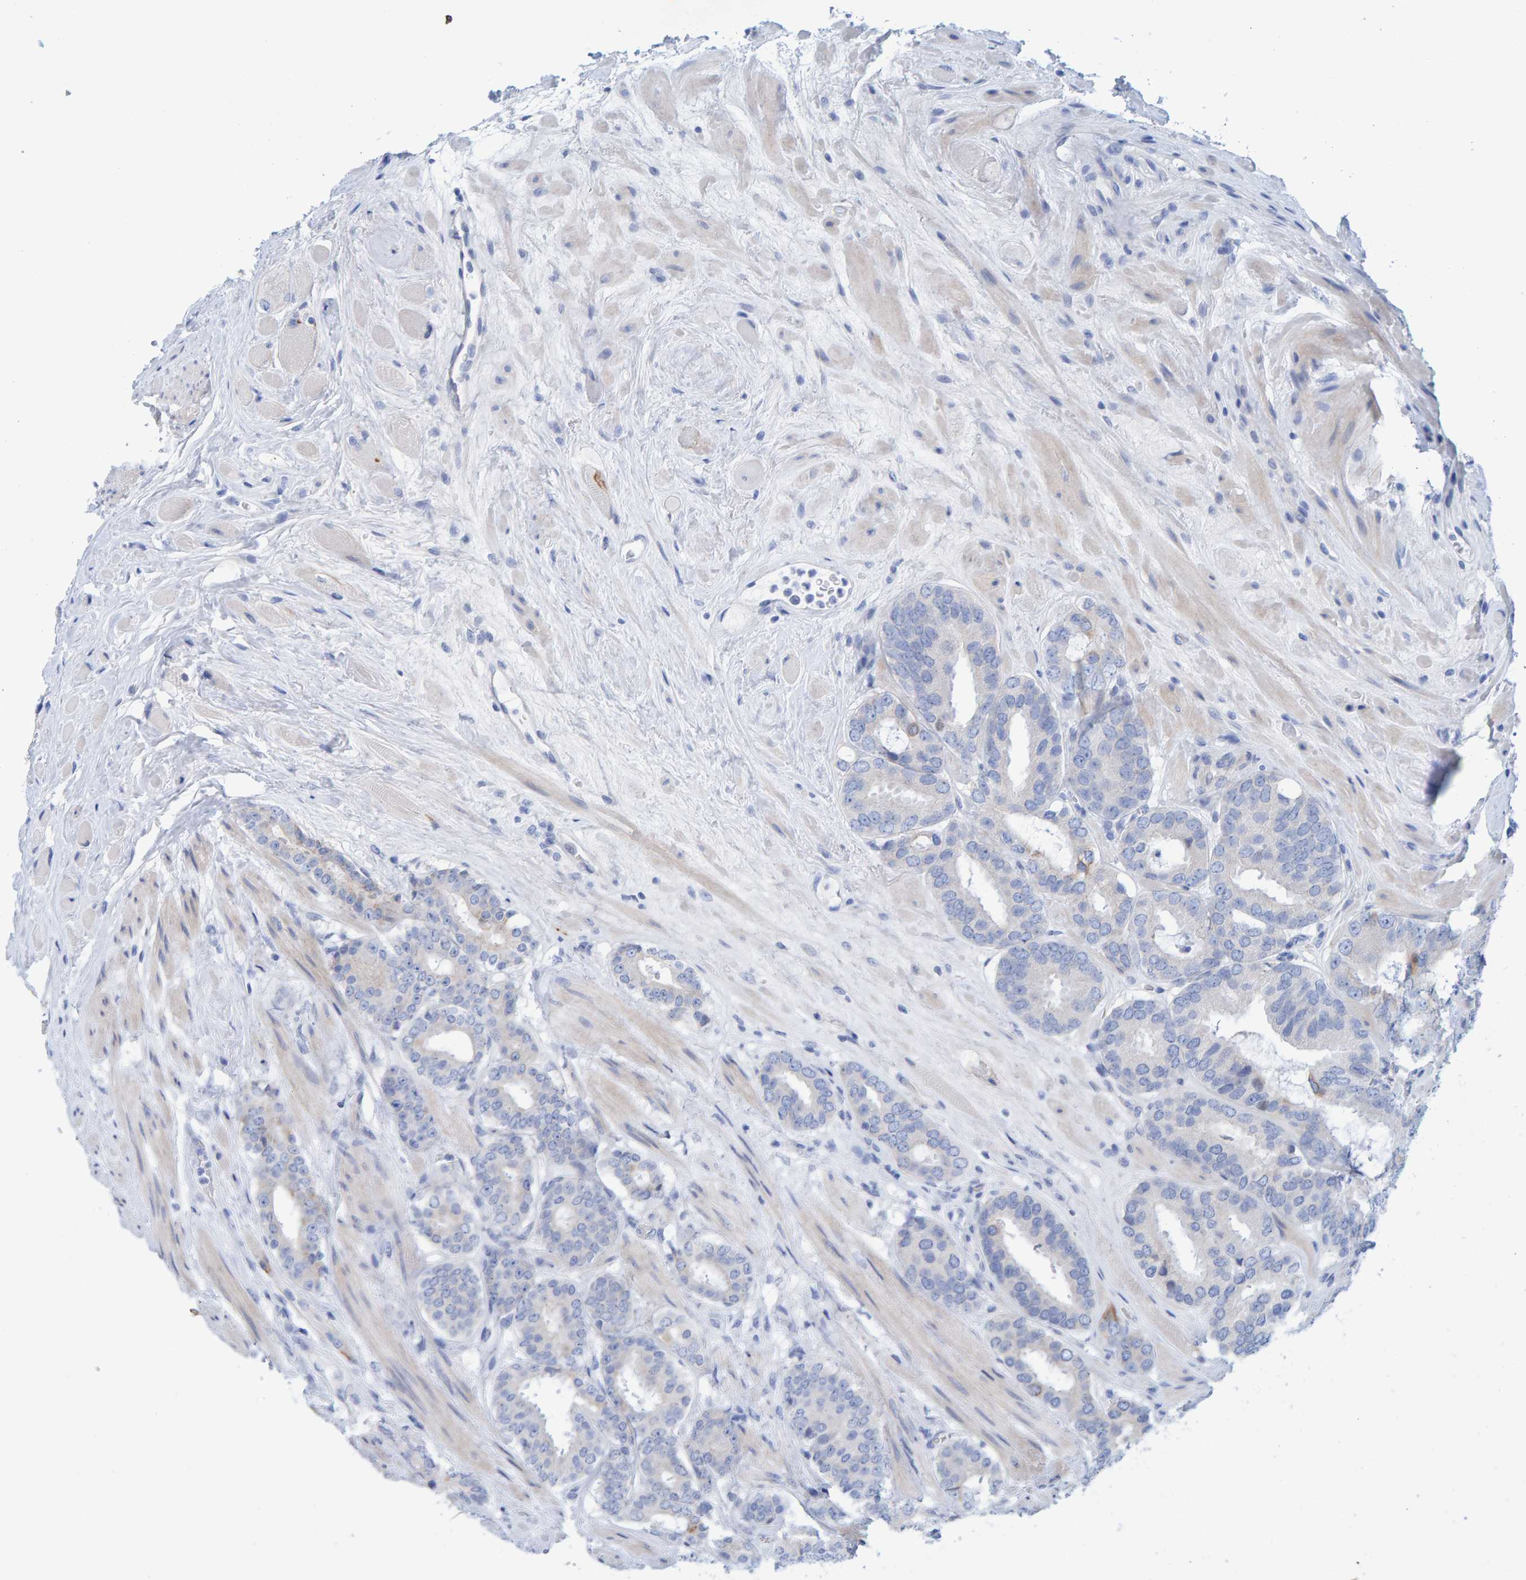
{"staining": {"intensity": "negative", "quantity": "none", "location": "none"}, "tissue": "prostate cancer", "cell_type": "Tumor cells", "image_type": "cancer", "snomed": [{"axis": "morphology", "description": "Adenocarcinoma, Low grade"}, {"axis": "topography", "description": "Prostate"}], "caption": "DAB (3,3'-diaminobenzidine) immunohistochemical staining of prostate cancer exhibits no significant positivity in tumor cells. Nuclei are stained in blue.", "gene": "JAKMIP3", "patient": {"sex": "male", "age": 69}}